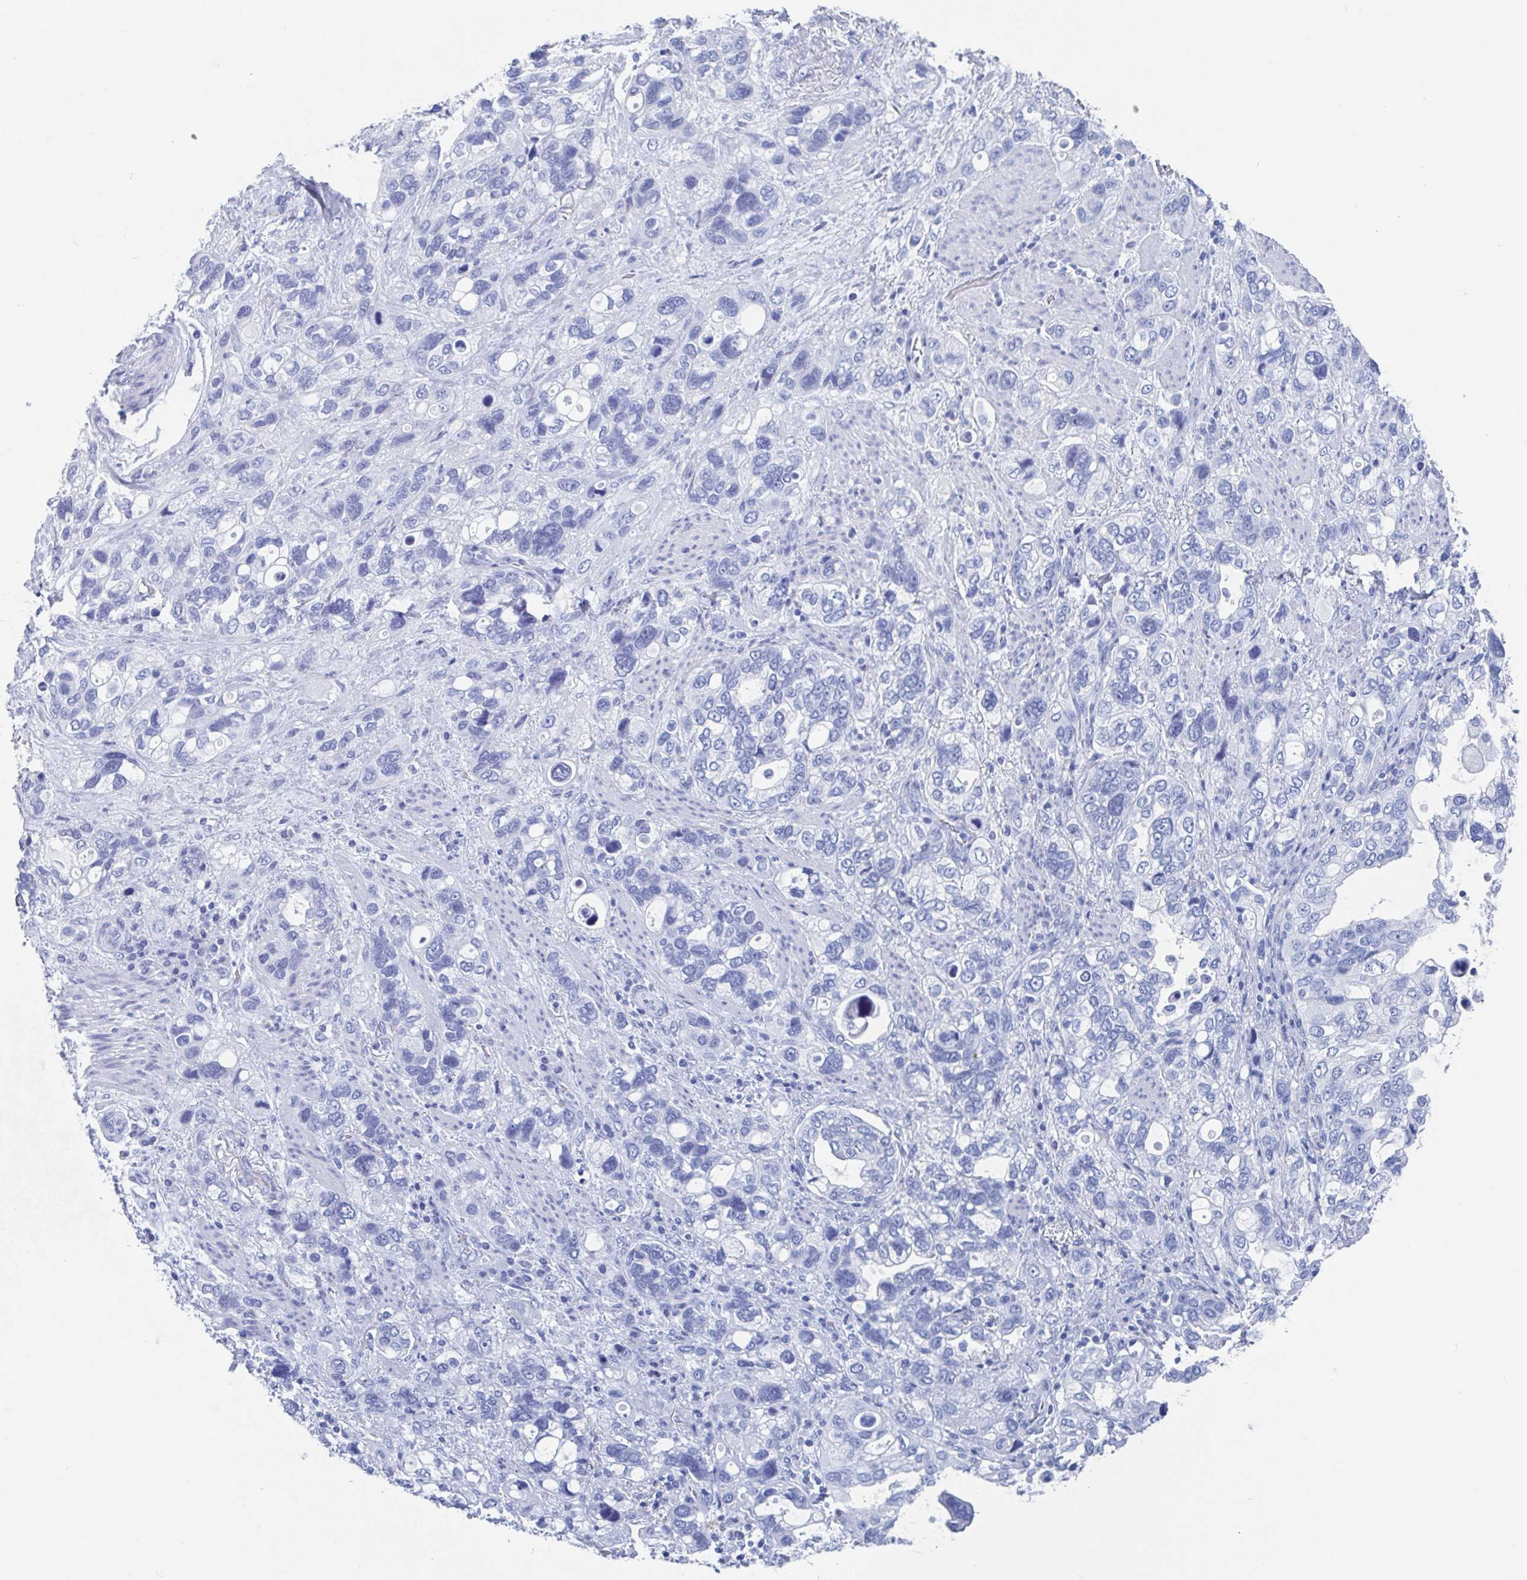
{"staining": {"intensity": "negative", "quantity": "none", "location": "none"}, "tissue": "stomach cancer", "cell_type": "Tumor cells", "image_type": "cancer", "snomed": [{"axis": "morphology", "description": "Adenocarcinoma, NOS"}, {"axis": "topography", "description": "Stomach, upper"}], "caption": "Tumor cells show no significant expression in stomach cancer (adenocarcinoma). (DAB immunohistochemistry (IHC) visualized using brightfield microscopy, high magnification).", "gene": "C10orf53", "patient": {"sex": "female", "age": 81}}